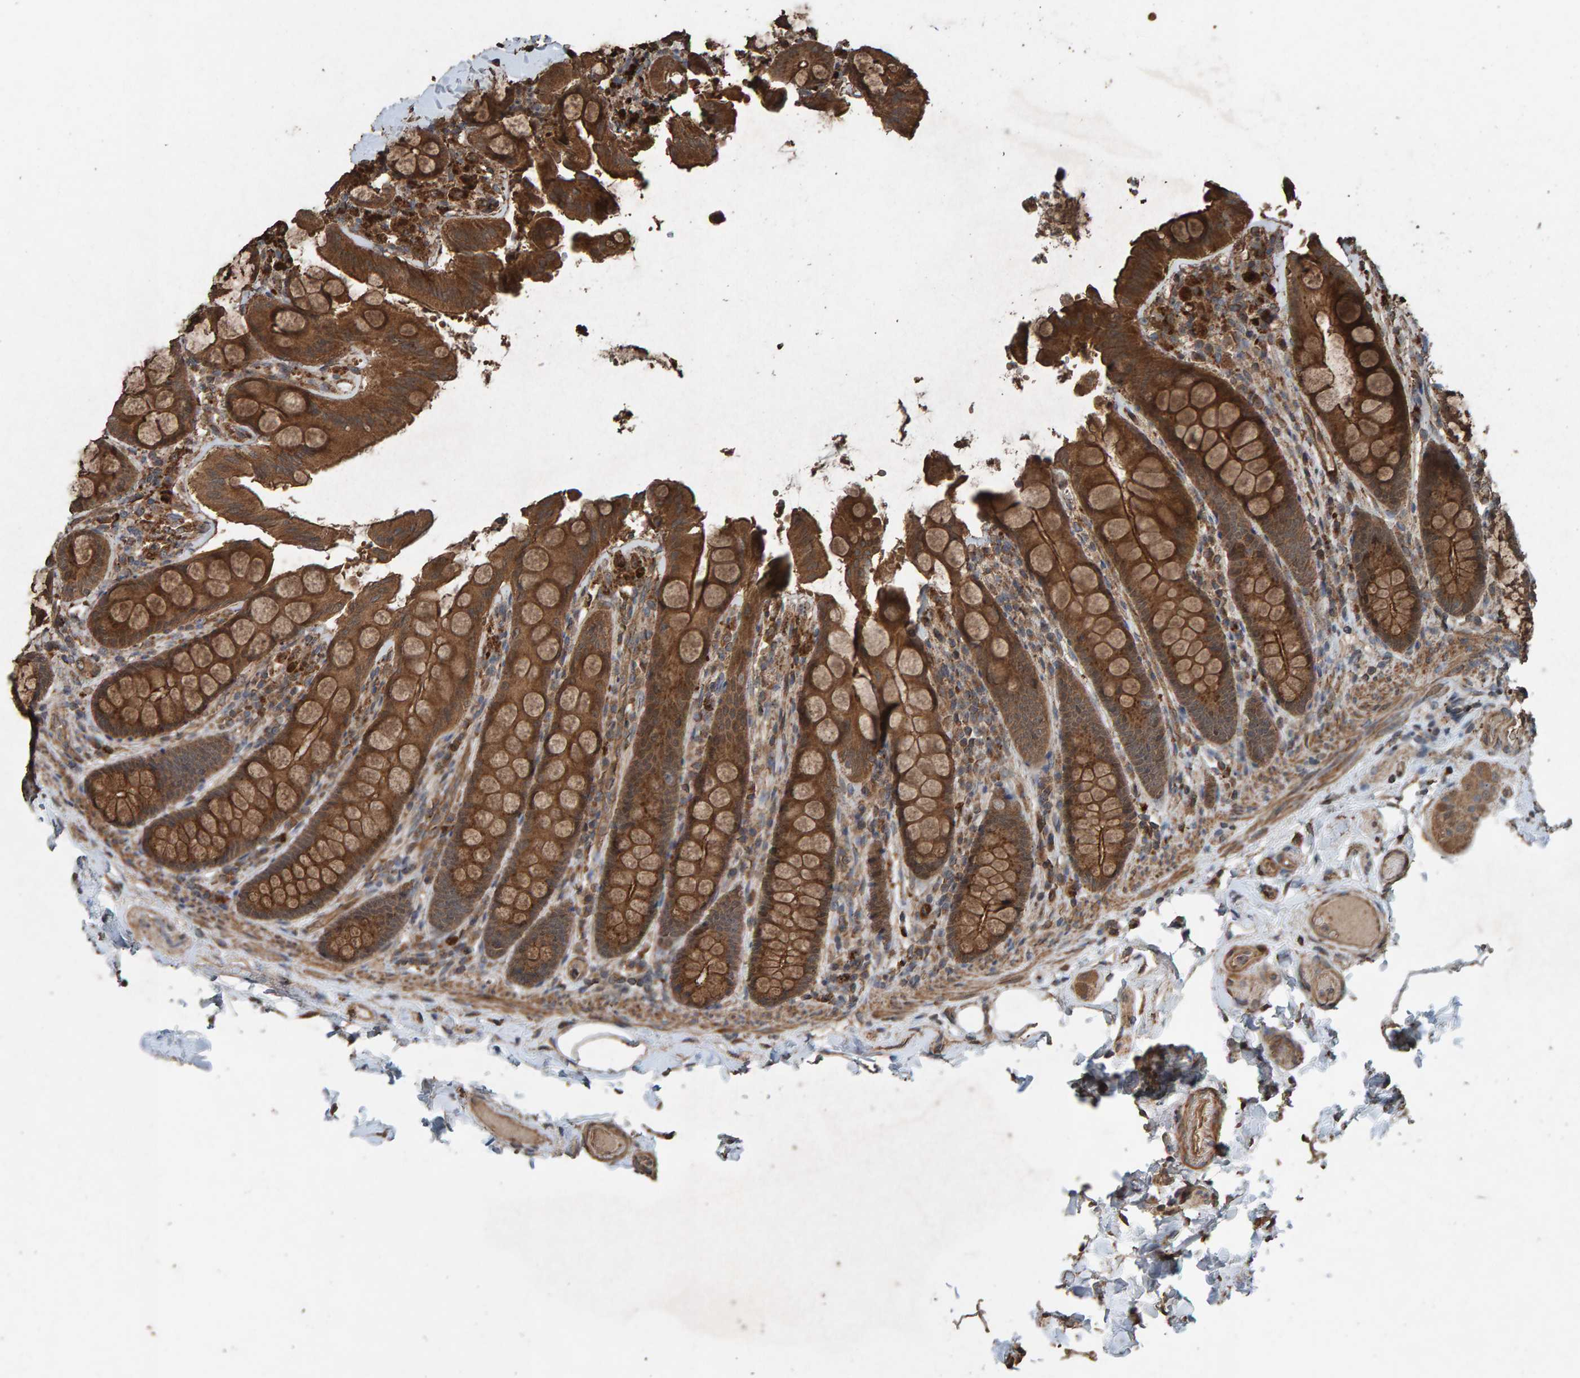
{"staining": {"intensity": "strong", "quantity": ">75%", "location": "cytoplasmic/membranous"}, "tissue": "colon", "cell_type": "Endothelial cells", "image_type": "normal", "snomed": [{"axis": "morphology", "description": "Normal tissue, NOS"}, {"axis": "topography", "description": "Colon"}, {"axis": "topography", "description": "Peripheral nerve tissue"}], "caption": "Endothelial cells reveal high levels of strong cytoplasmic/membranous expression in approximately >75% of cells in normal human colon. Immunohistochemistry stains the protein of interest in brown and the nuclei are stained blue.", "gene": "DUS1L", "patient": {"sex": "female", "age": 61}}